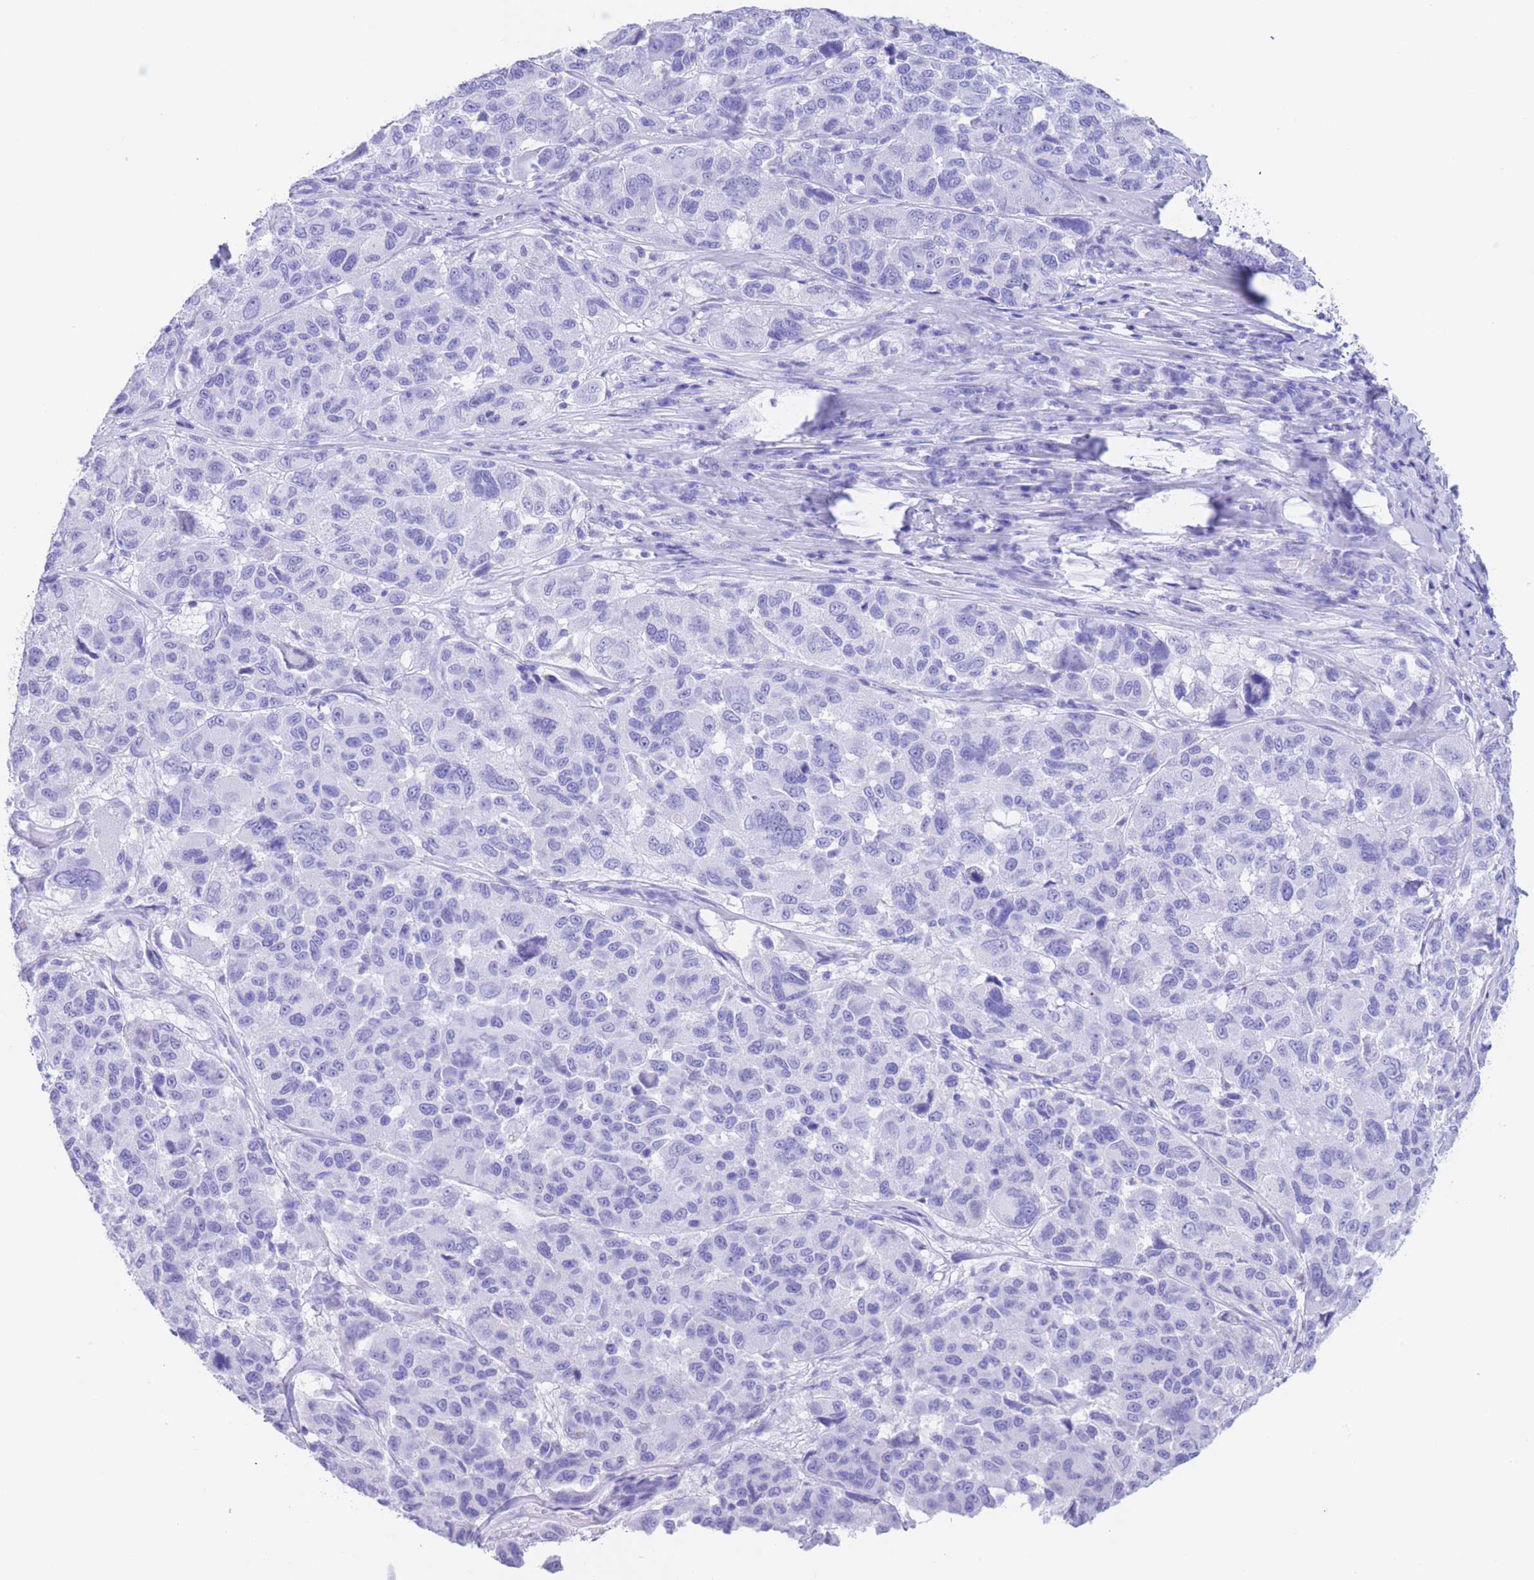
{"staining": {"intensity": "negative", "quantity": "none", "location": "none"}, "tissue": "melanoma", "cell_type": "Tumor cells", "image_type": "cancer", "snomed": [{"axis": "morphology", "description": "Malignant melanoma, NOS"}, {"axis": "topography", "description": "Skin"}], "caption": "IHC image of melanoma stained for a protein (brown), which displays no expression in tumor cells.", "gene": "SLCO1B3", "patient": {"sex": "female", "age": 66}}